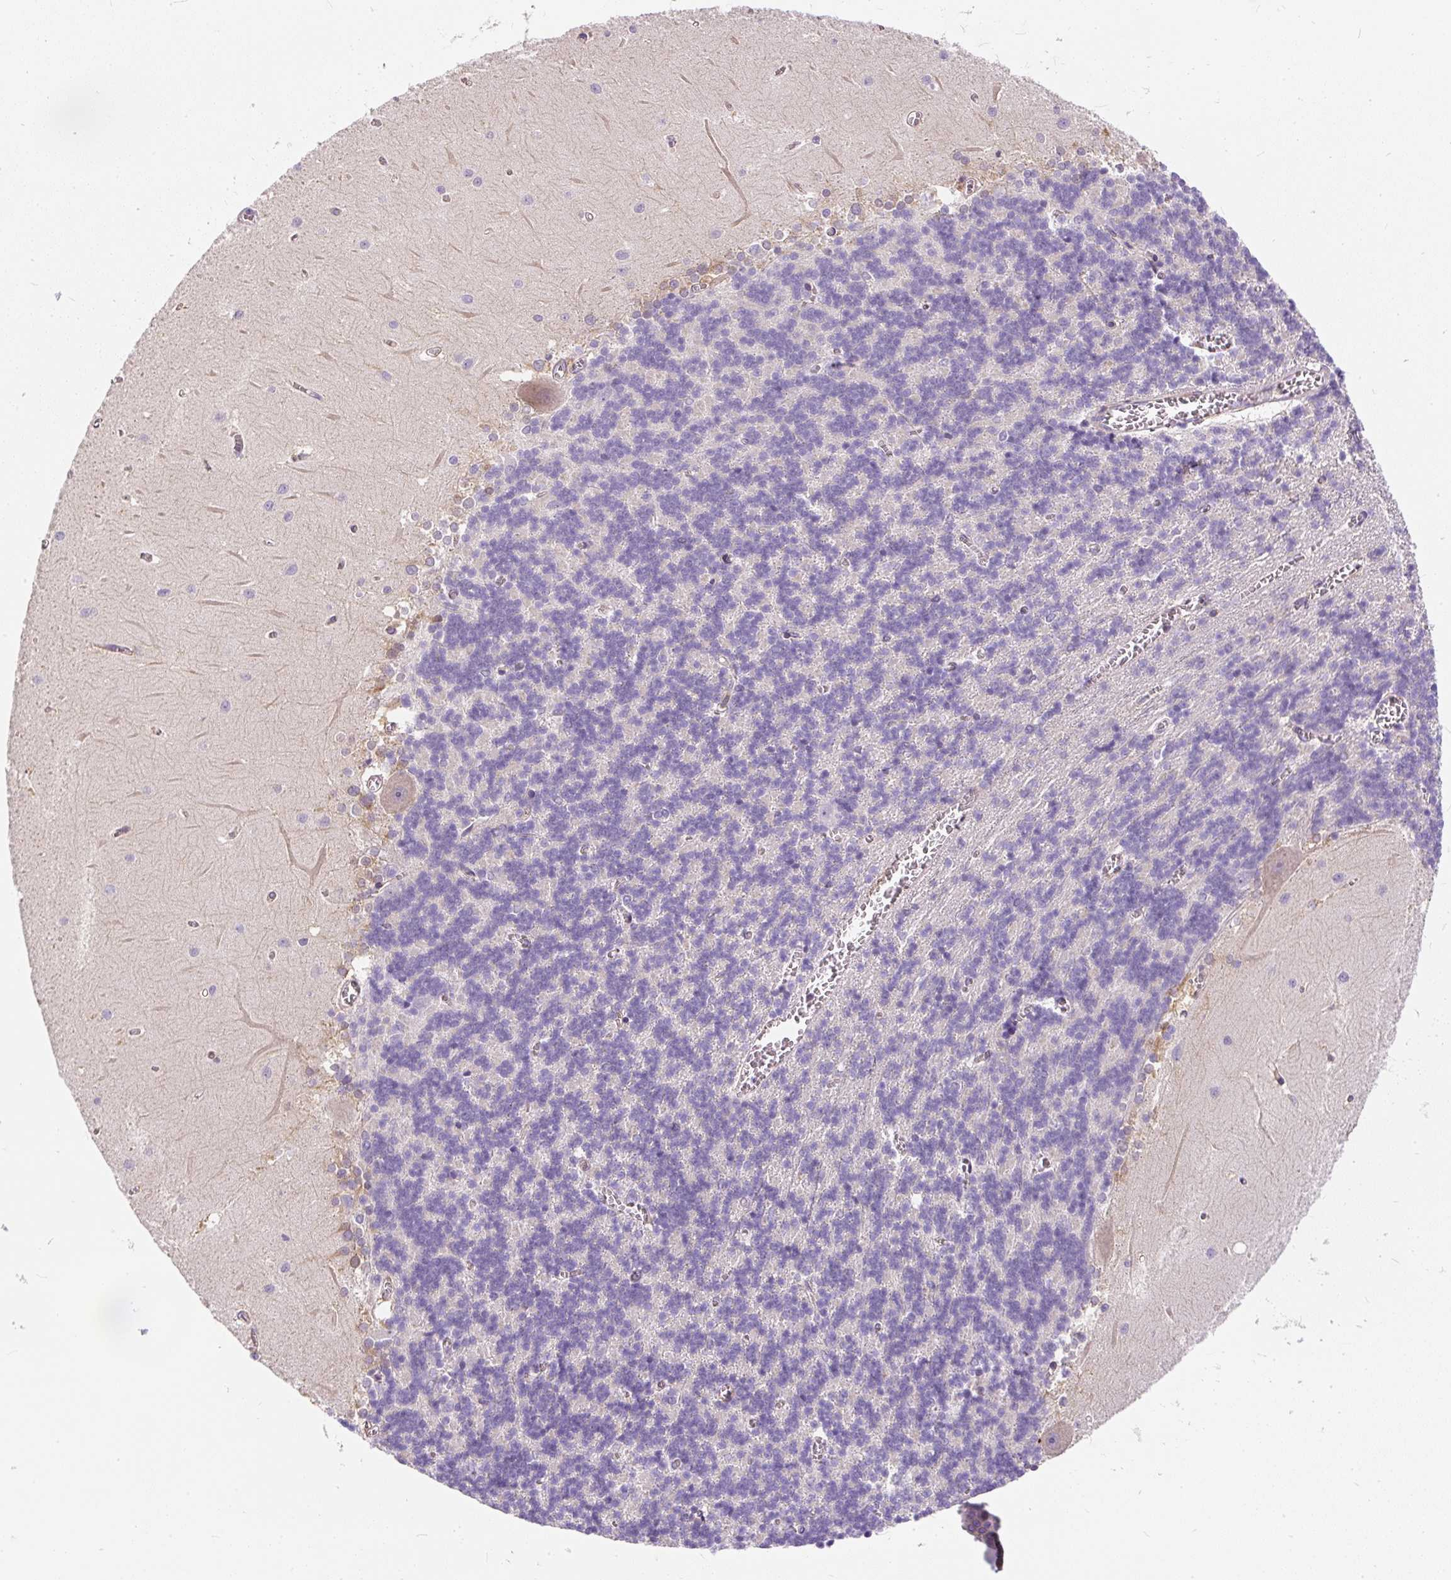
{"staining": {"intensity": "negative", "quantity": "none", "location": "none"}, "tissue": "cerebellum", "cell_type": "Cells in granular layer", "image_type": "normal", "snomed": [{"axis": "morphology", "description": "Normal tissue, NOS"}, {"axis": "topography", "description": "Cerebellum"}], "caption": "The histopathology image shows no significant expression in cells in granular layer of cerebellum.", "gene": "CYP20A1", "patient": {"sex": "male", "age": 37}}